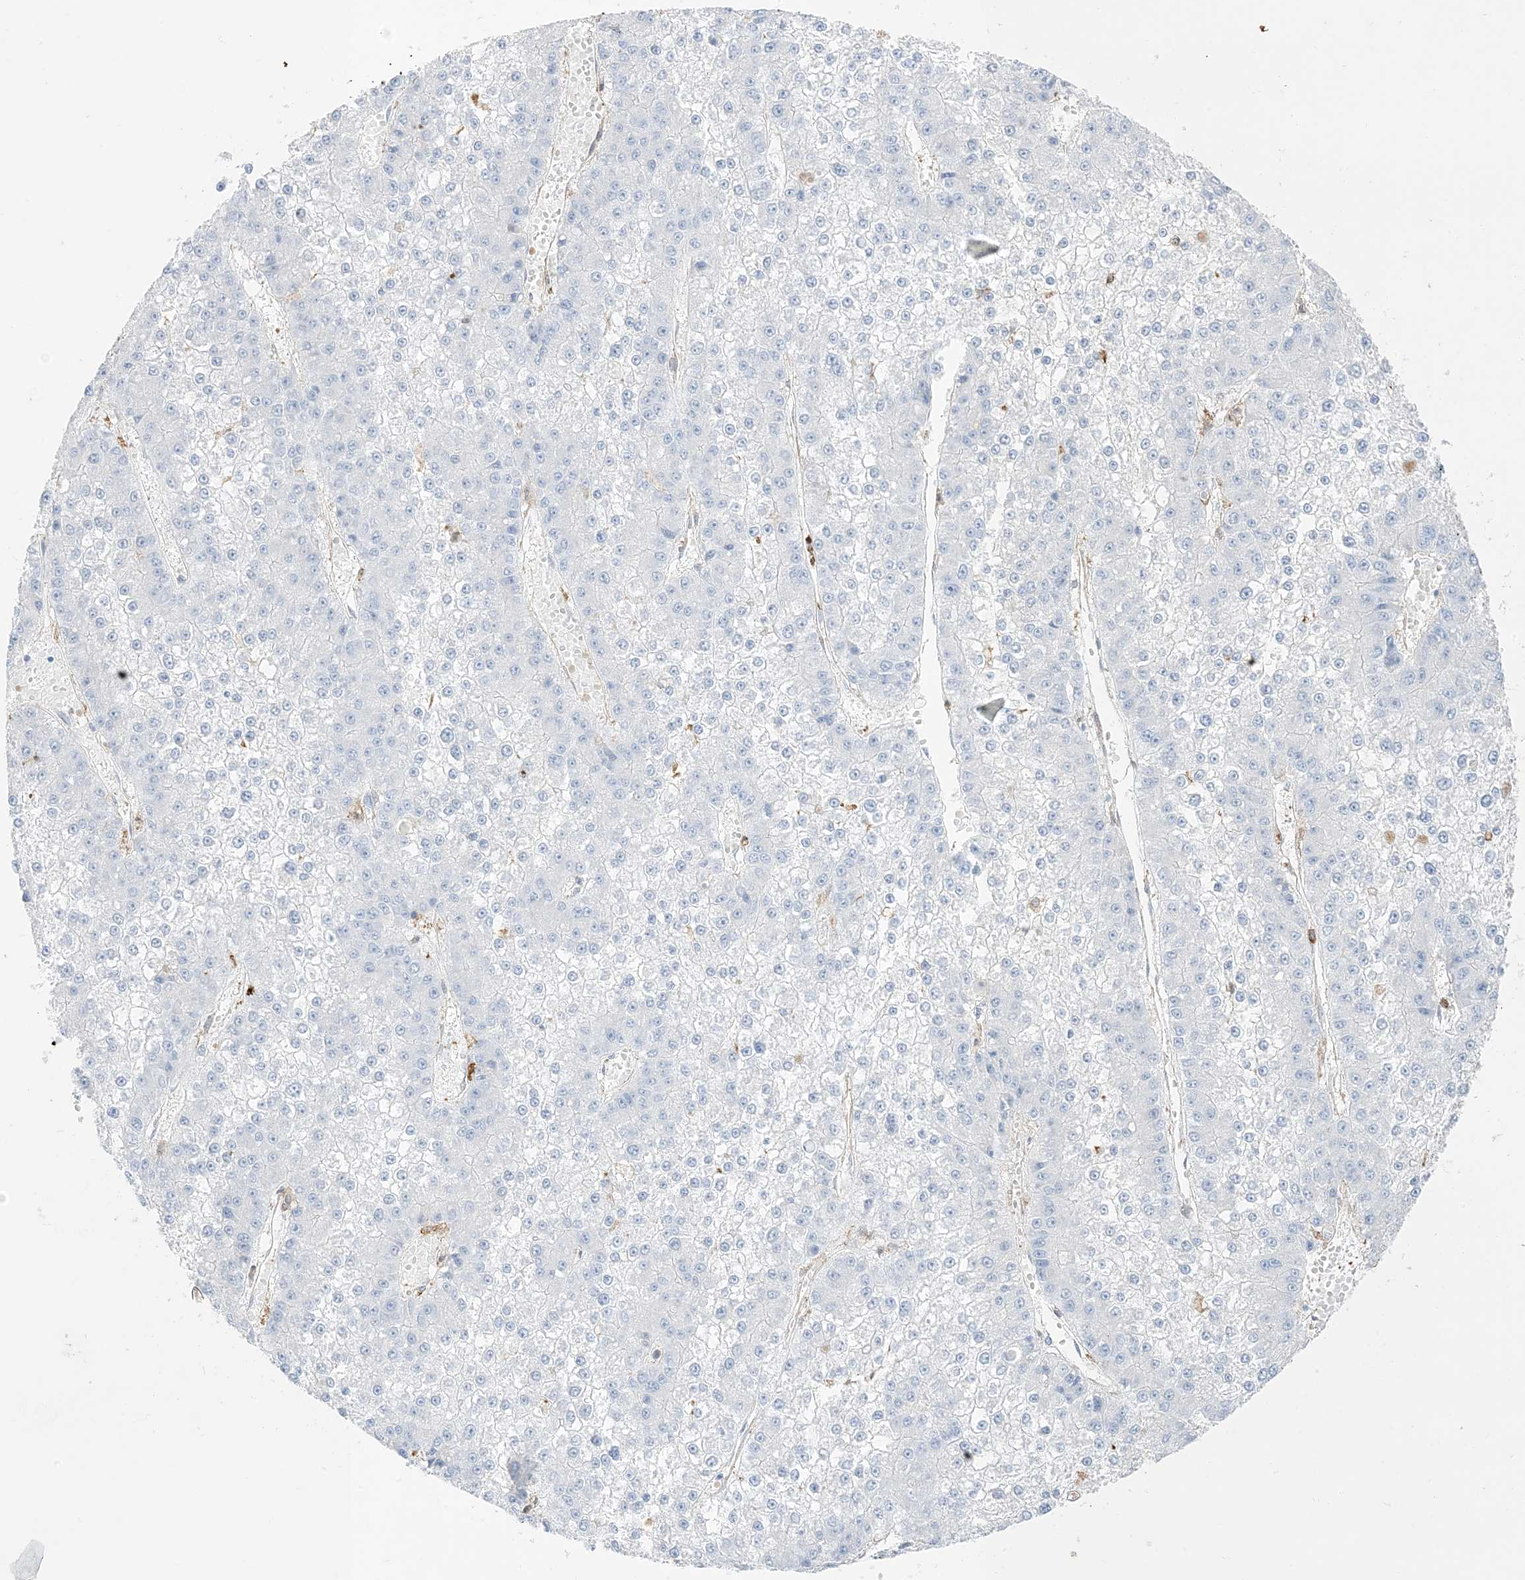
{"staining": {"intensity": "negative", "quantity": "none", "location": "none"}, "tissue": "liver cancer", "cell_type": "Tumor cells", "image_type": "cancer", "snomed": [{"axis": "morphology", "description": "Carcinoma, Hepatocellular, NOS"}, {"axis": "topography", "description": "Liver"}], "caption": "Immunohistochemical staining of hepatocellular carcinoma (liver) reveals no significant positivity in tumor cells.", "gene": "GSN", "patient": {"sex": "female", "age": 73}}